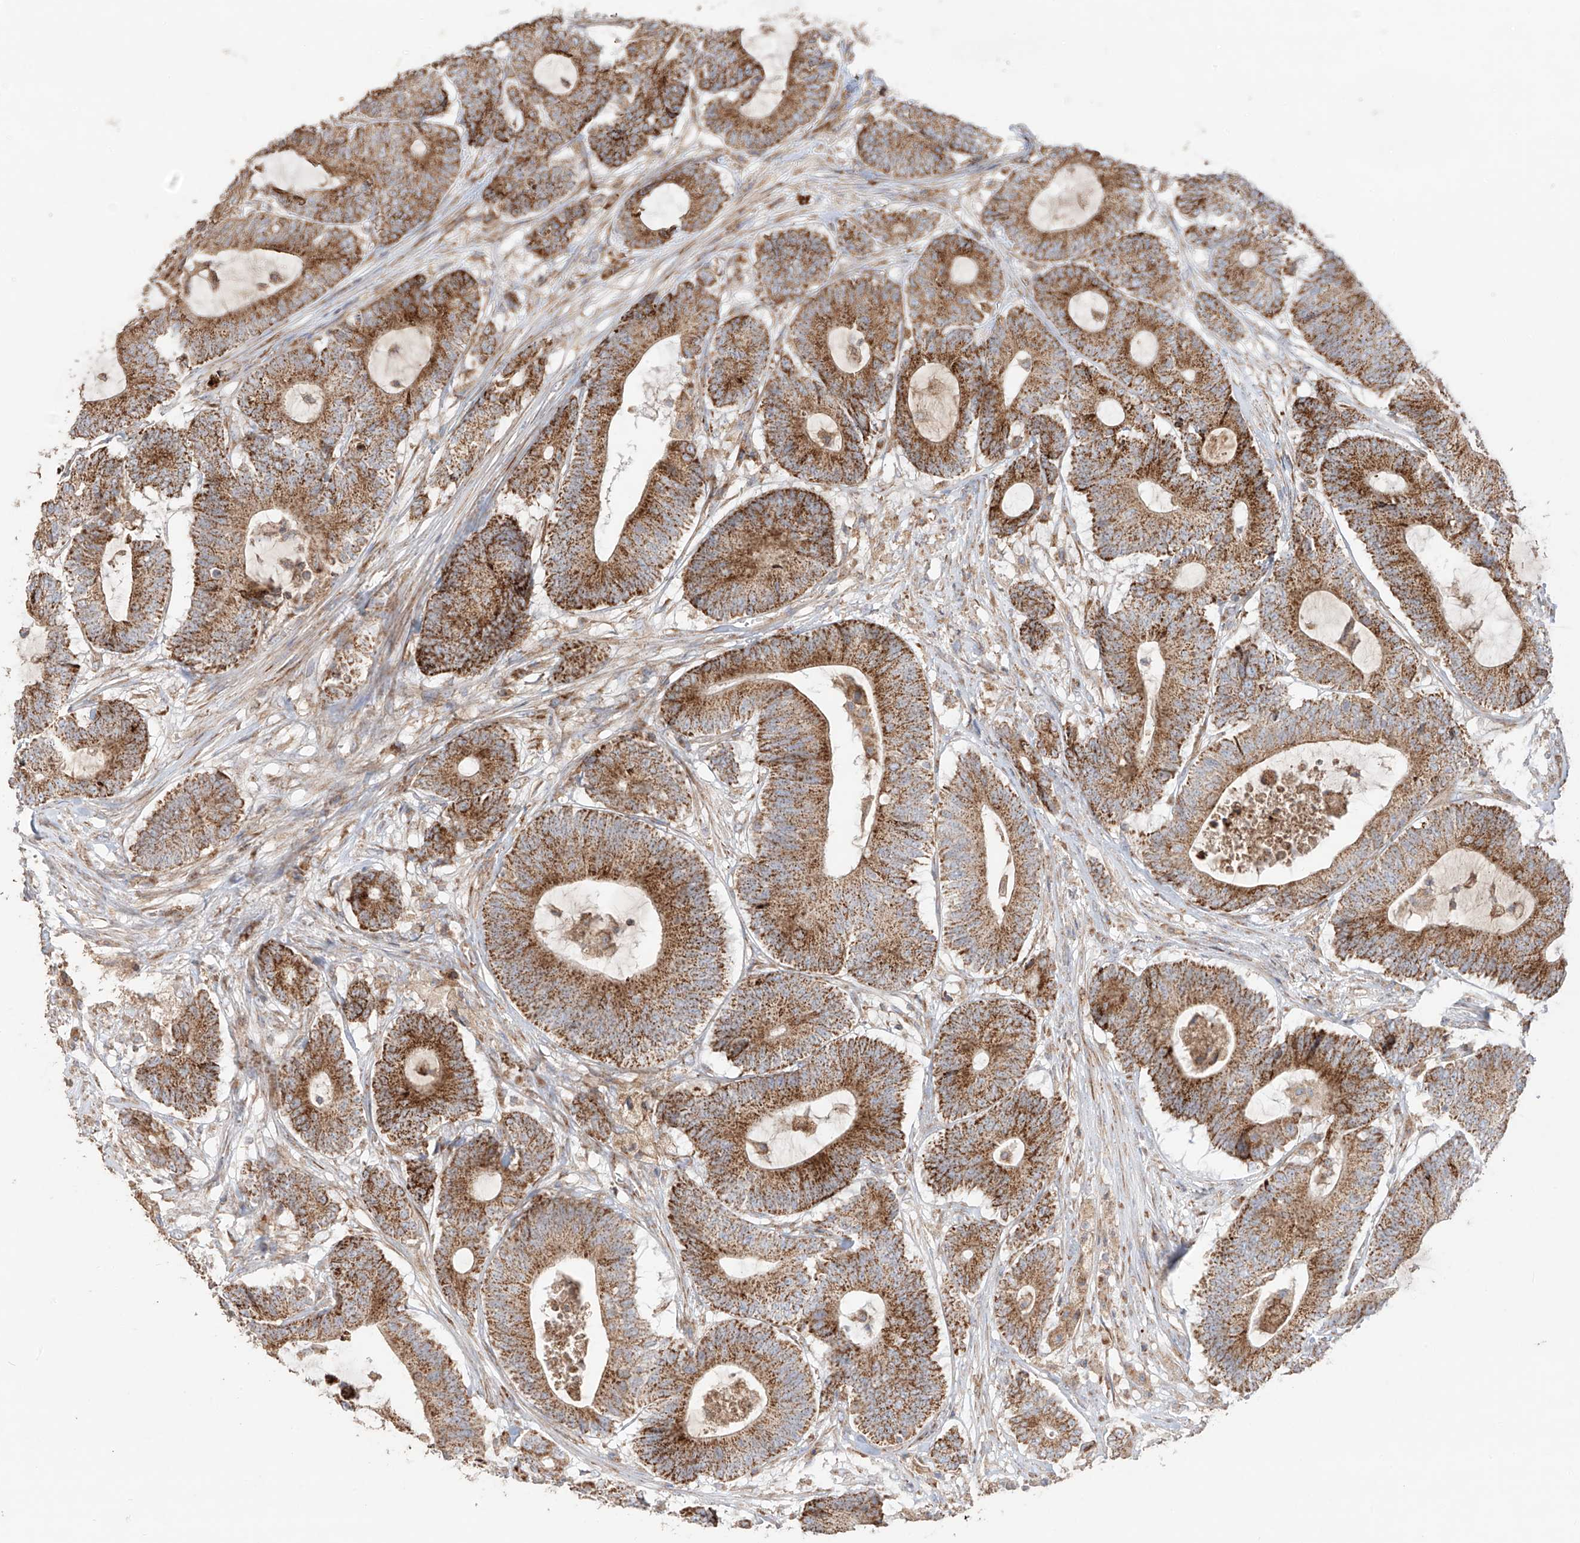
{"staining": {"intensity": "moderate", "quantity": ">75%", "location": "cytoplasmic/membranous"}, "tissue": "colorectal cancer", "cell_type": "Tumor cells", "image_type": "cancer", "snomed": [{"axis": "morphology", "description": "Adenocarcinoma, NOS"}, {"axis": "topography", "description": "Colon"}], "caption": "Immunohistochemistry (IHC) of colorectal adenocarcinoma demonstrates medium levels of moderate cytoplasmic/membranous staining in approximately >75% of tumor cells.", "gene": "COLGALT2", "patient": {"sex": "female", "age": 84}}